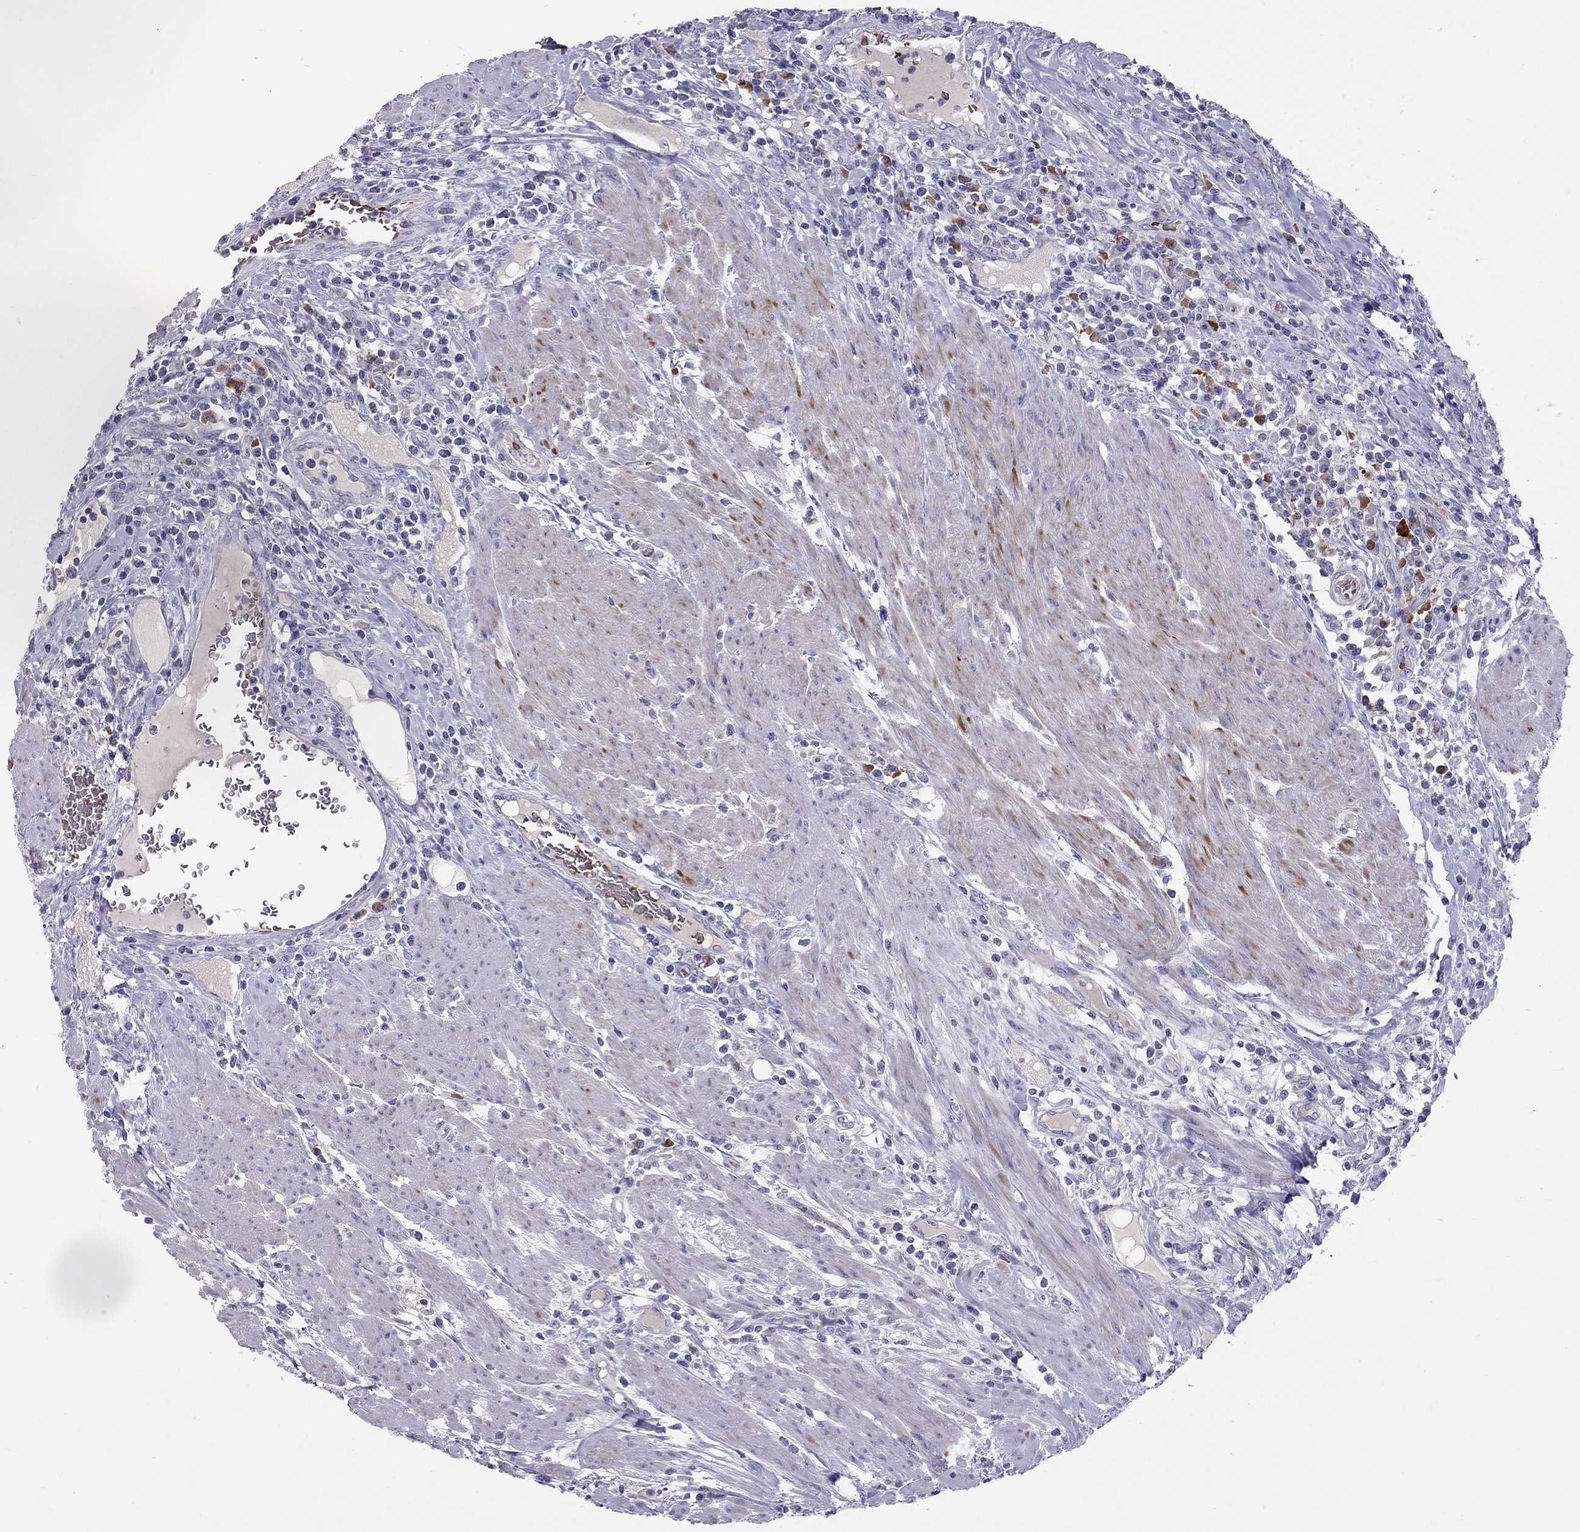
{"staining": {"intensity": "negative", "quantity": "none", "location": "none"}, "tissue": "colorectal cancer", "cell_type": "Tumor cells", "image_type": "cancer", "snomed": [{"axis": "morphology", "description": "Adenocarcinoma, NOS"}, {"axis": "topography", "description": "Colon"}], "caption": "This is an immunohistochemistry image of human colorectal cancer. There is no staining in tumor cells.", "gene": "FRMD1", "patient": {"sex": "male", "age": 53}}